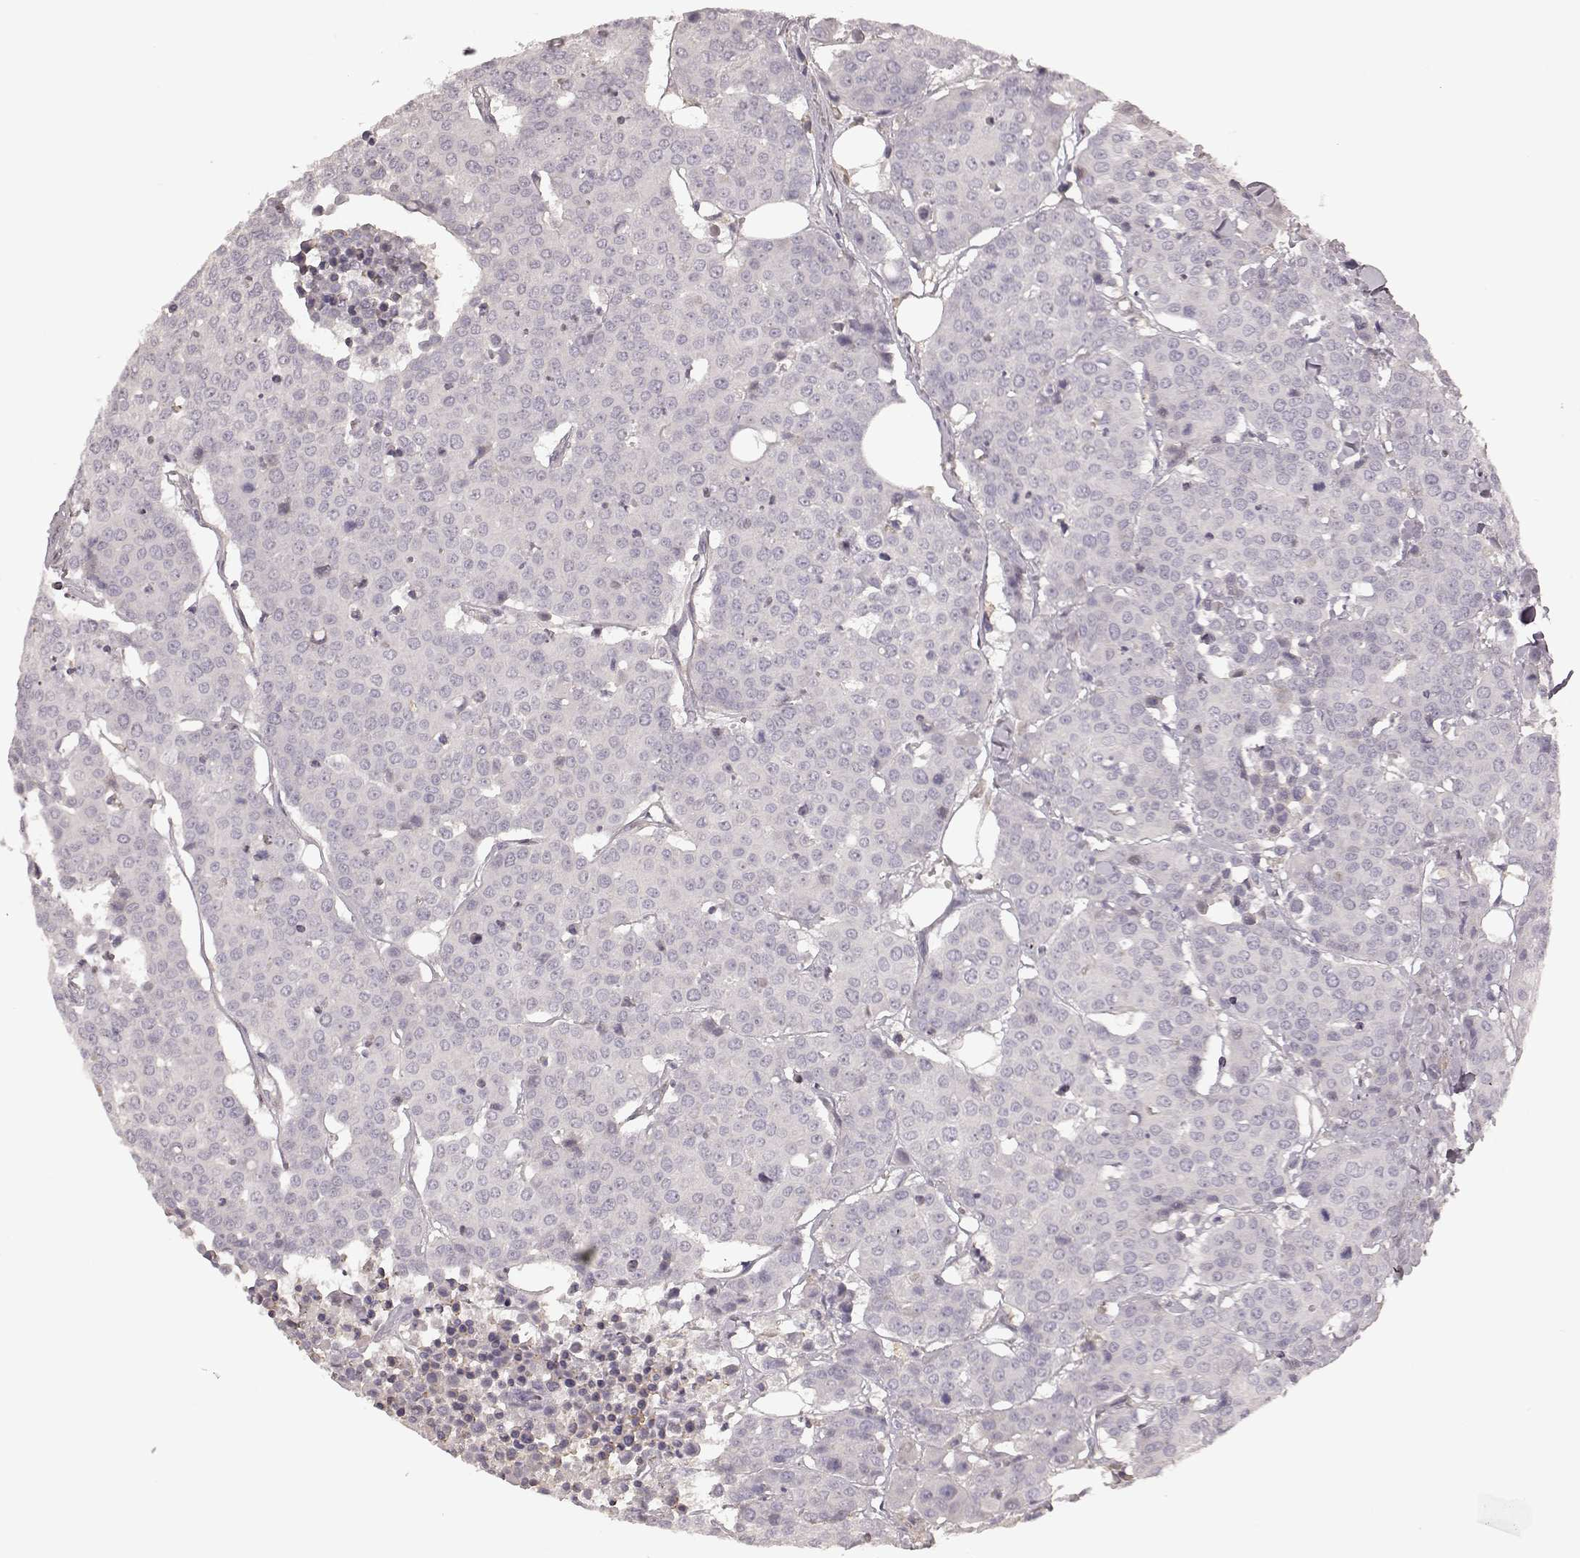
{"staining": {"intensity": "negative", "quantity": "none", "location": "none"}, "tissue": "carcinoid", "cell_type": "Tumor cells", "image_type": "cancer", "snomed": [{"axis": "morphology", "description": "Carcinoid, malignant, NOS"}, {"axis": "topography", "description": "Colon"}], "caption": "A micrograph of human carcinoid is negative for staining in tumor cells. (DAB (3,3'-diaminobenzidine) immunohistochemistry with hematoxylin counter stain).", "gene": "KCNJ9", "patient": {"sex": "male", "age": 81}}